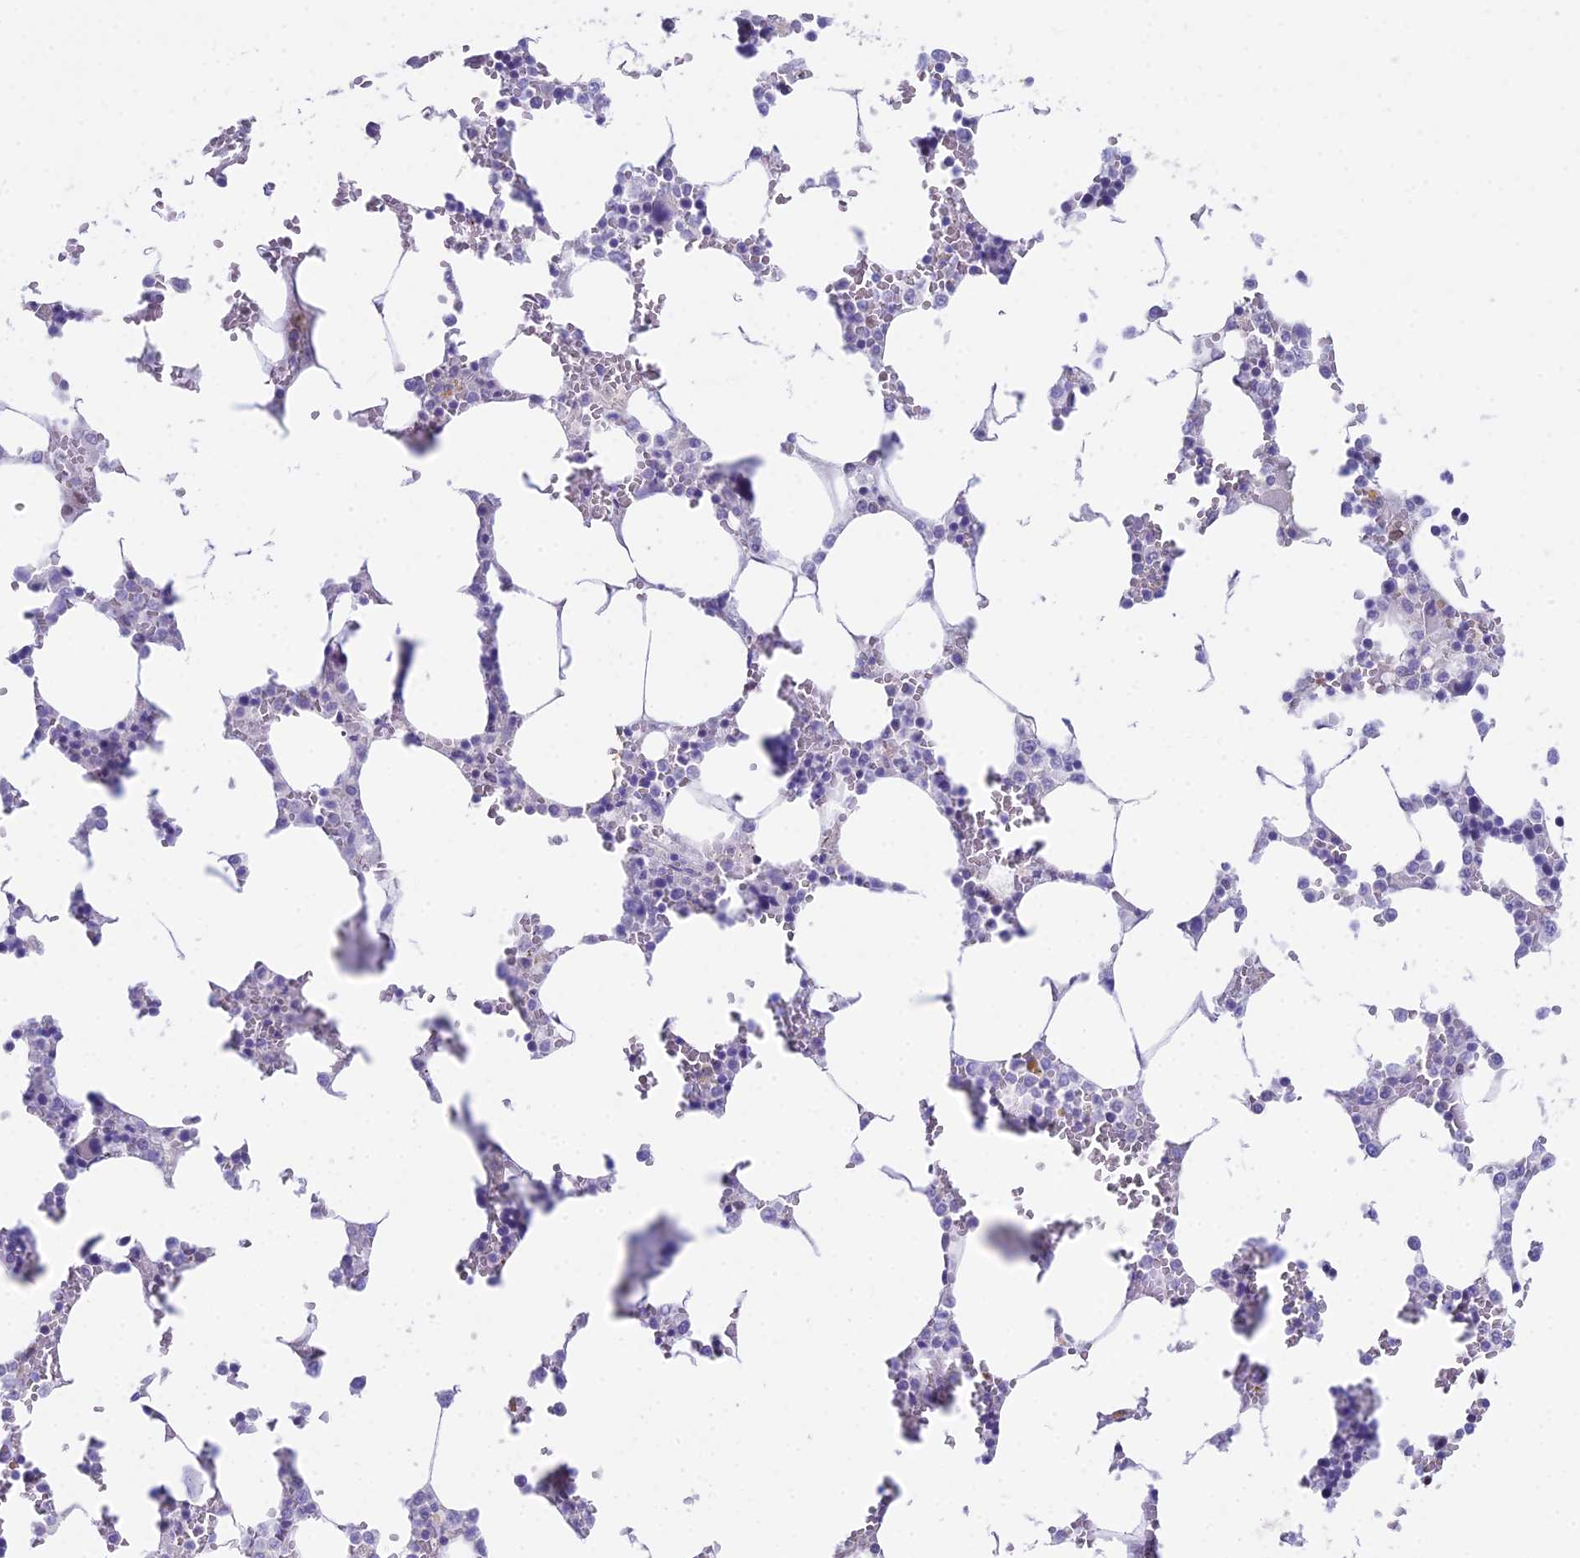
{"staining": {"intensity": "weak", "quantity": "<25%", "location": "nuclear"}, "tissue": "bone marrow", "cell_type": "Hematopoietic cells", "image_type": "normal", "snomed": [{"axis": "morphology", "description": "Normal tissue, NOS"}, {"axis": "topography", "description": "Bone marrow"}], "caption": "Bone marrow stained for a protein using immunohistochemistry (IHC) demonstrates no staining hematopoietic cells.", "gene": "CC2D2A", "patient": {"sex": "male", "age": 64}}